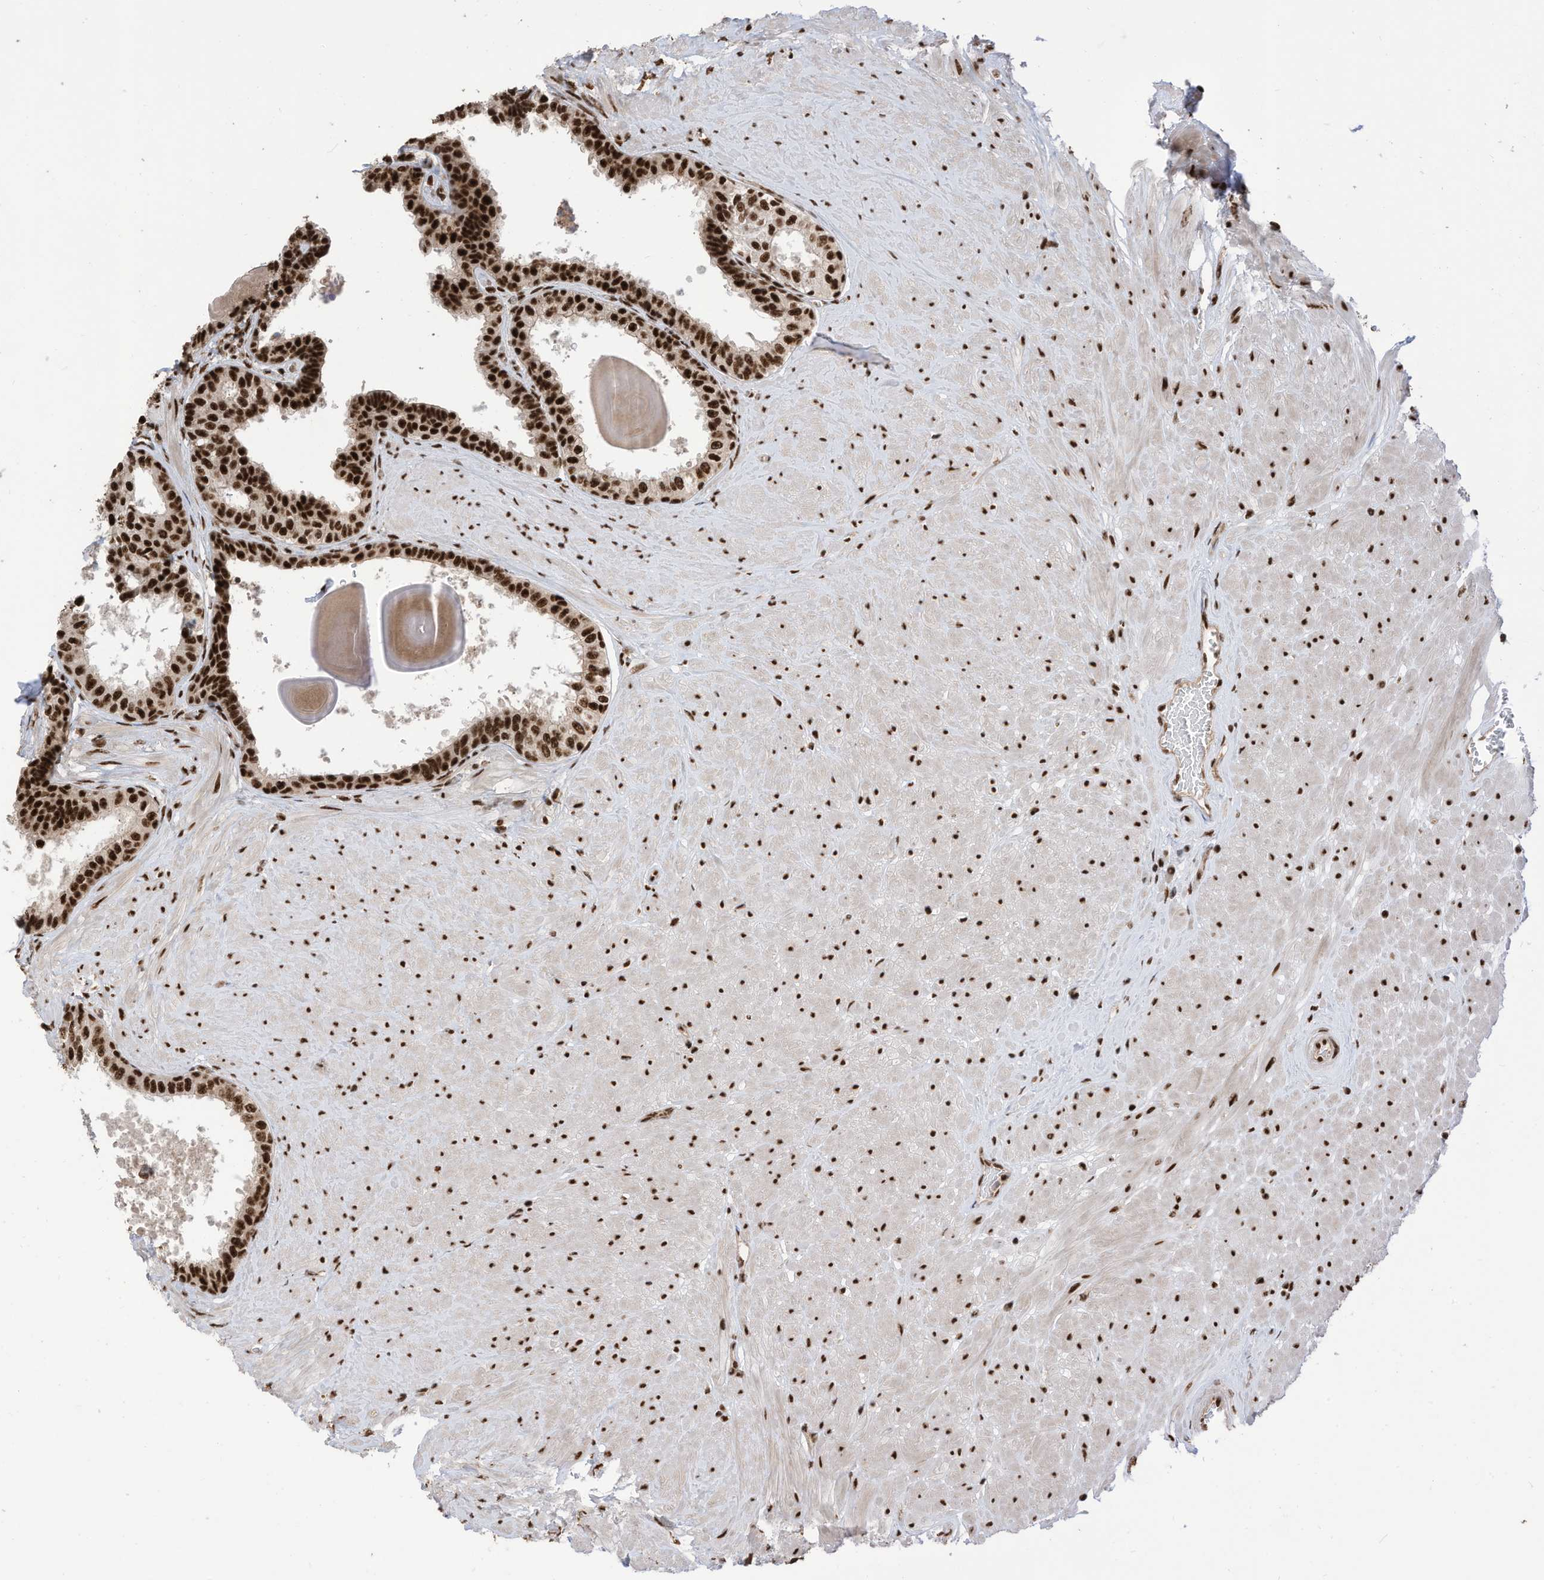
{"staining": {"intensity": "strong", "quantity": ">75%", "location": "nuclear"}, "tissue": "prostate", "cell_type": "Glandular cells", "image_type": "normal", "snomed": [{"axis": "morphology", "description": "Normal tissue, NOS"}, {"axis": "topography", "description": "Prostate"}], "caption": "Protein staining of benign prostate displays strong nuclear positivity in approximately >75% of glandular cells.", "gene": "SF3A3", "patient": {"sex": "male", "age": 48}}